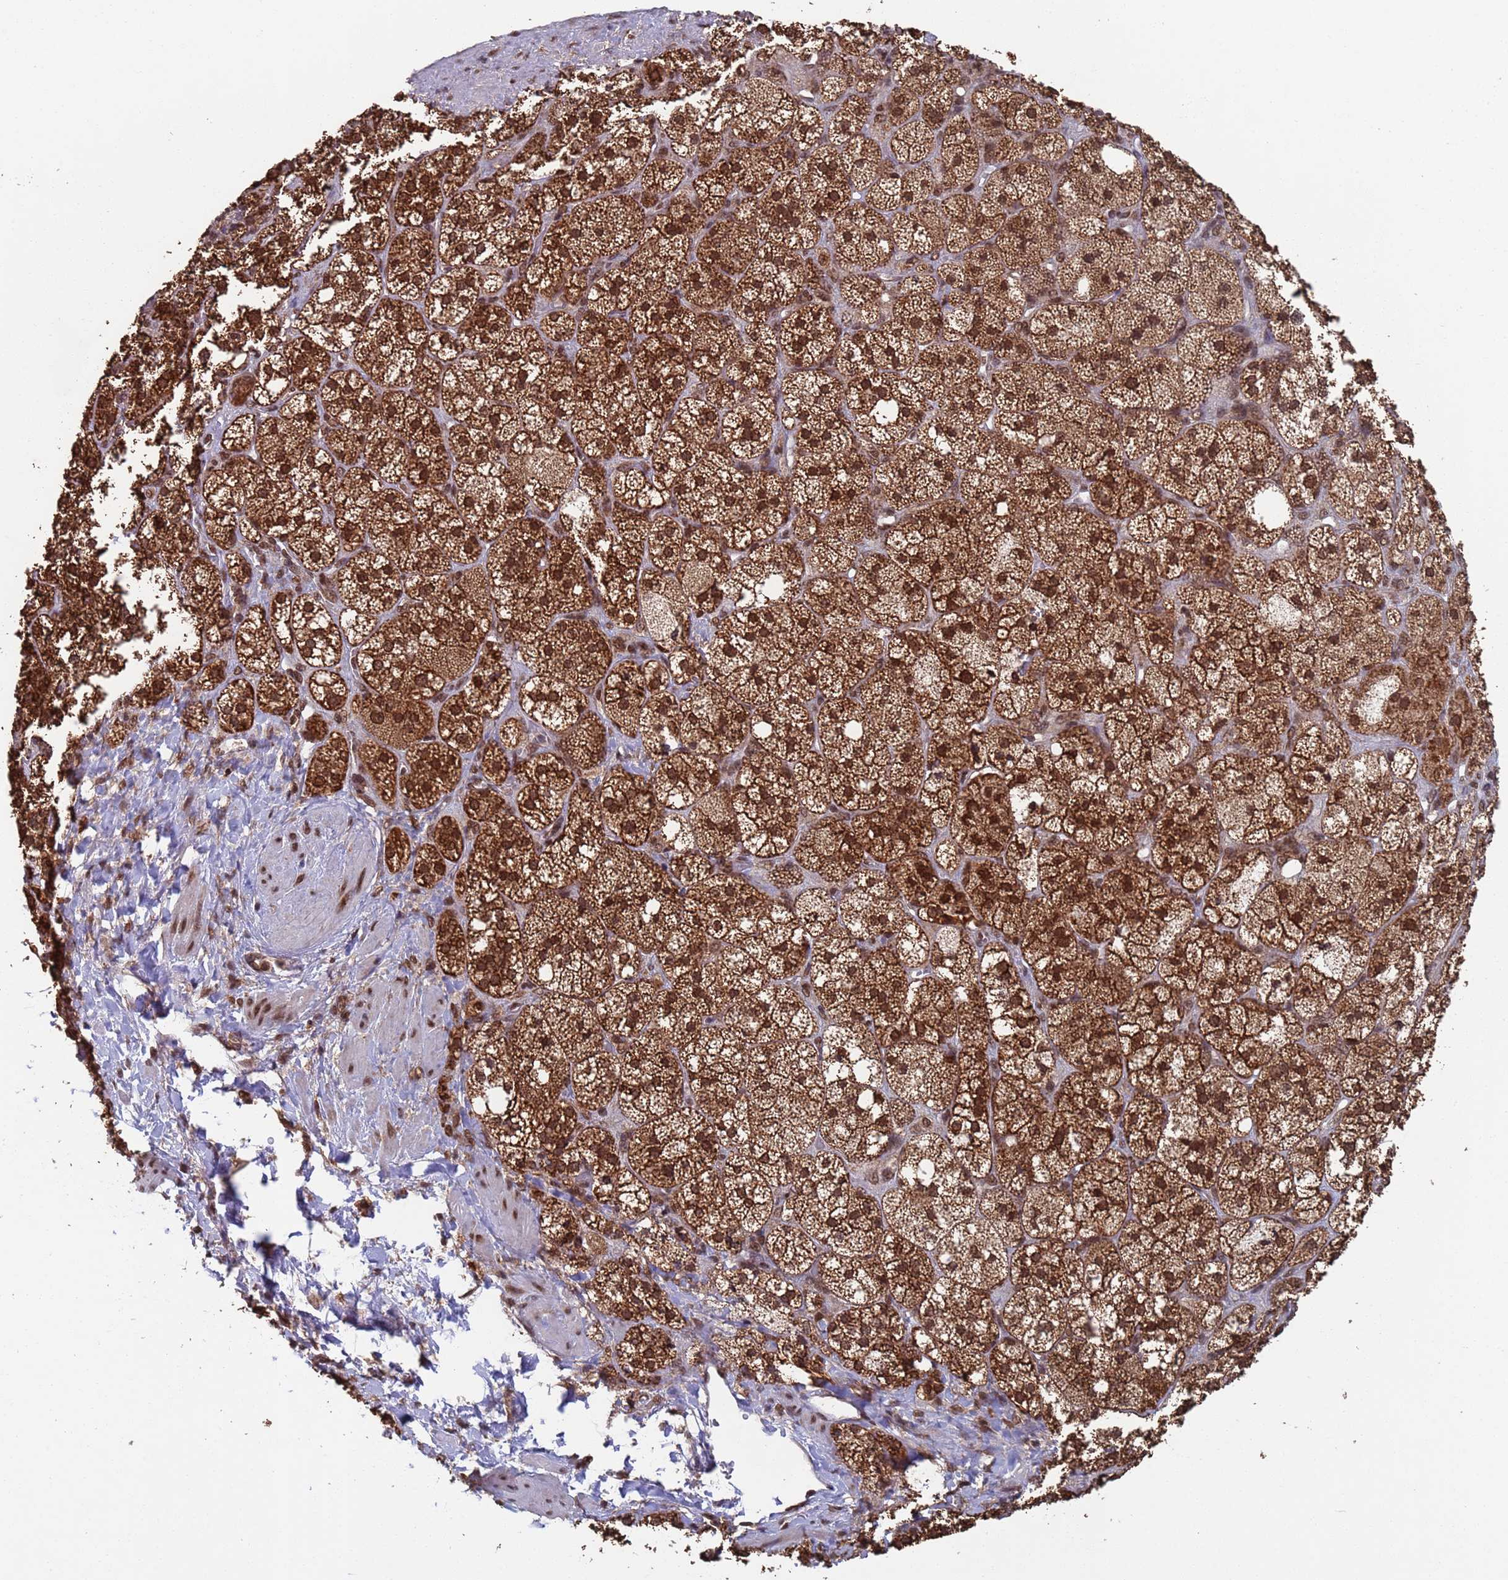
{"staining": {"intensity": "strong", "quantity": ">75%", "location": "cytoplasmic/membranous,nuclear"}, "tissue": "adrenal gland", "cell_type": "Glandular cells", "image_type": "normal", "snomed": [{"axis": "morphology", "description": "Normal tissue, NOS"}, {"axis": "topography", "description": "Adrenal gland"}], "caption": "A brown stain shows strong cytoplasmic/membranous,nuclear staining of a protein in glandular cells of normal adrenal gland.", "gene": "FUBP3", "patient": {"sex": "male", "age": 61}}